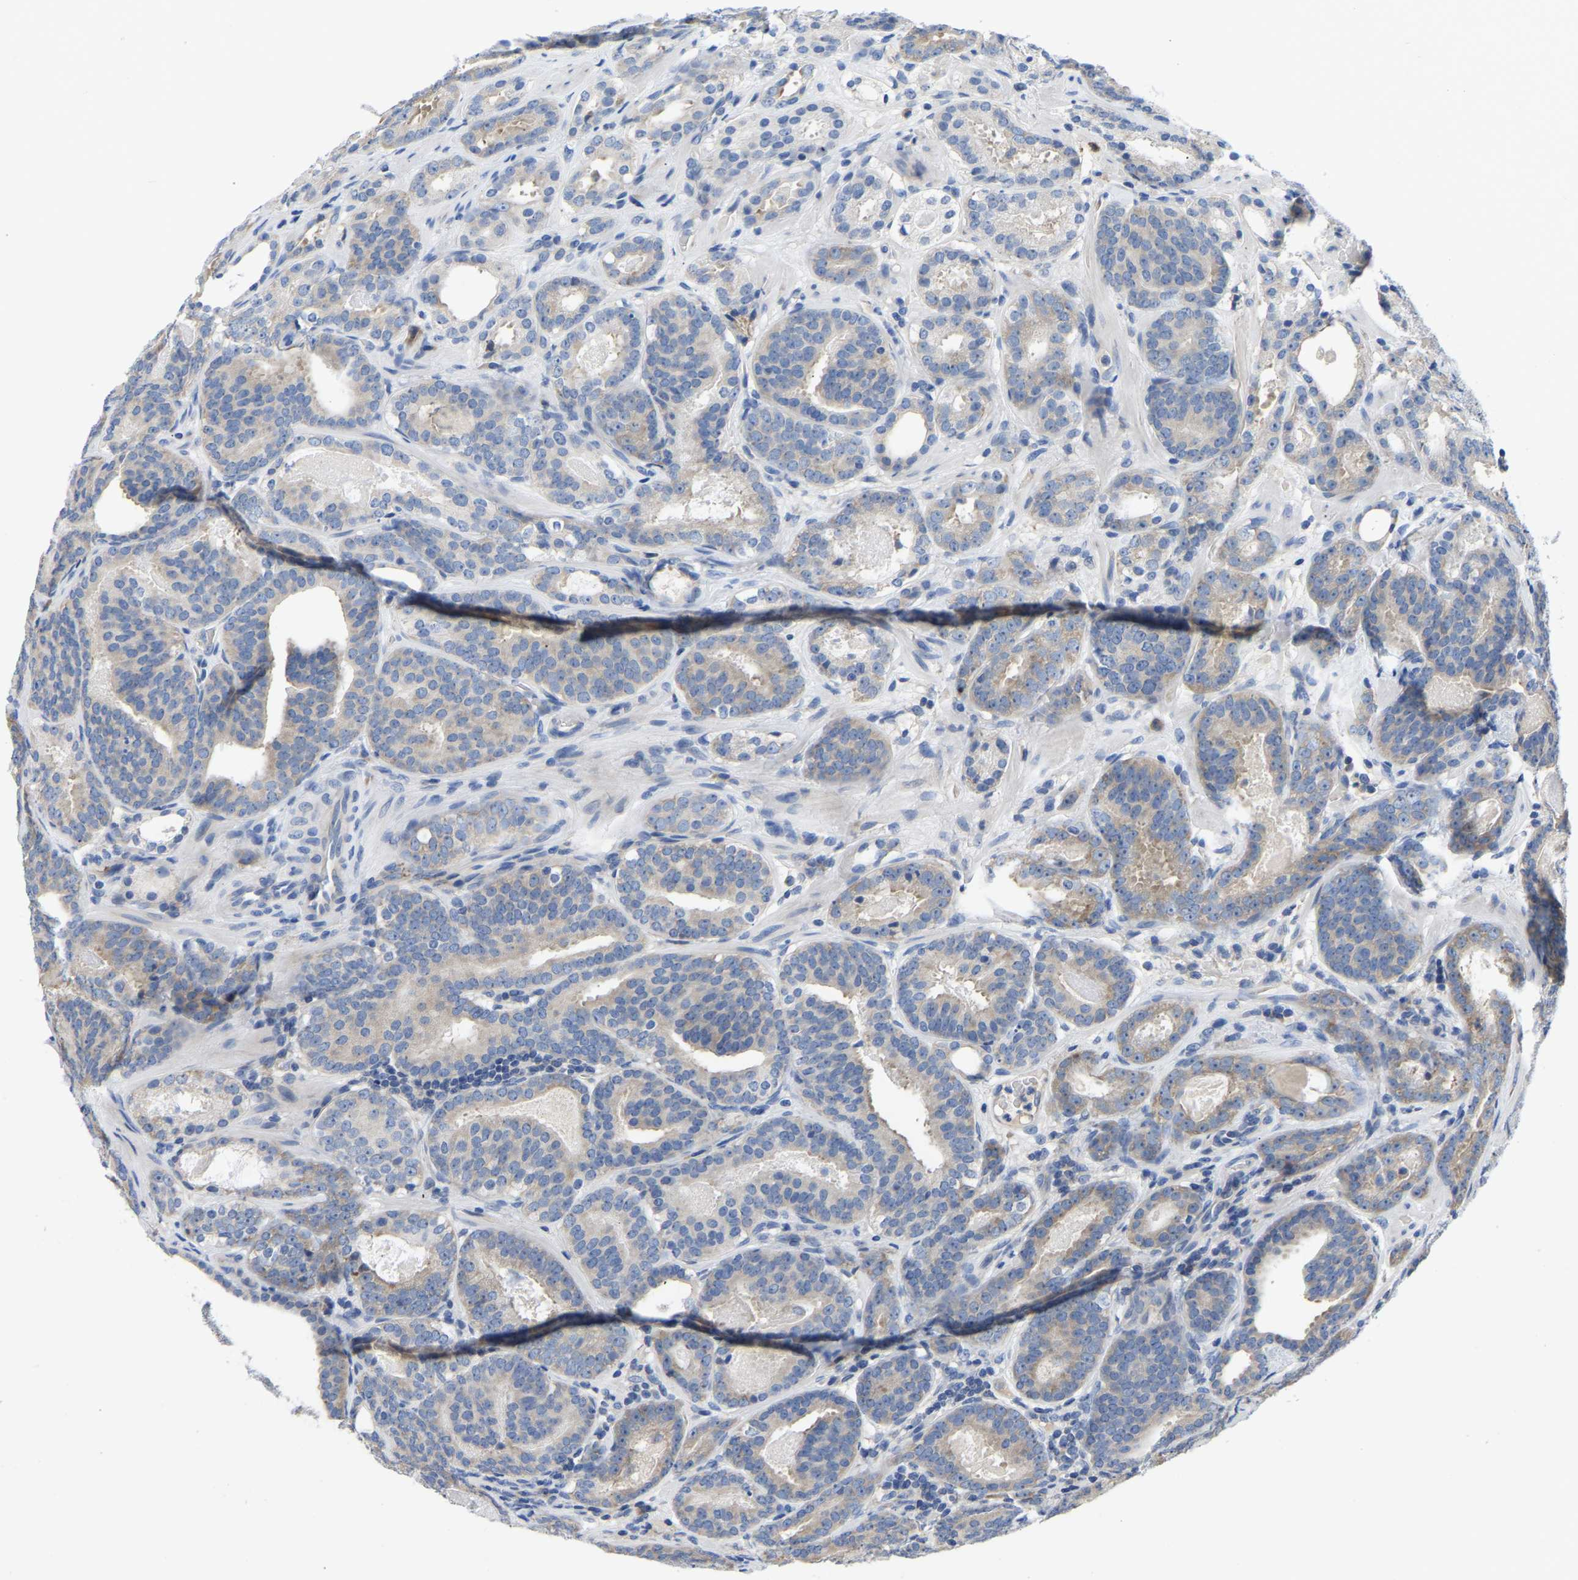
{"staining": {"intensity": "weak", "quantity": "<25%", "location": "cytoplasmic/membranous"}, "tissue": "prostate cancer", "cell_type": "Tumor cells", "image_type": "cancer", "snomed": [{"axis": "morphology", "description": "Adenocarcinoma, Low grade"}, {"axis": "topography", "description": "Prostate"}], "caption": "IHC photomicrograph of neoplastic tissue: prostate cancer (low-grade adenocarcinoma) stained with DAB (3,3'-diaminobenzidine) displays no significant protein staining in tumor cells. (DAB immunohistochemistry, high magnification).", "gene": "ABCA10", "patient": {"sex": "male", "age": 69}}